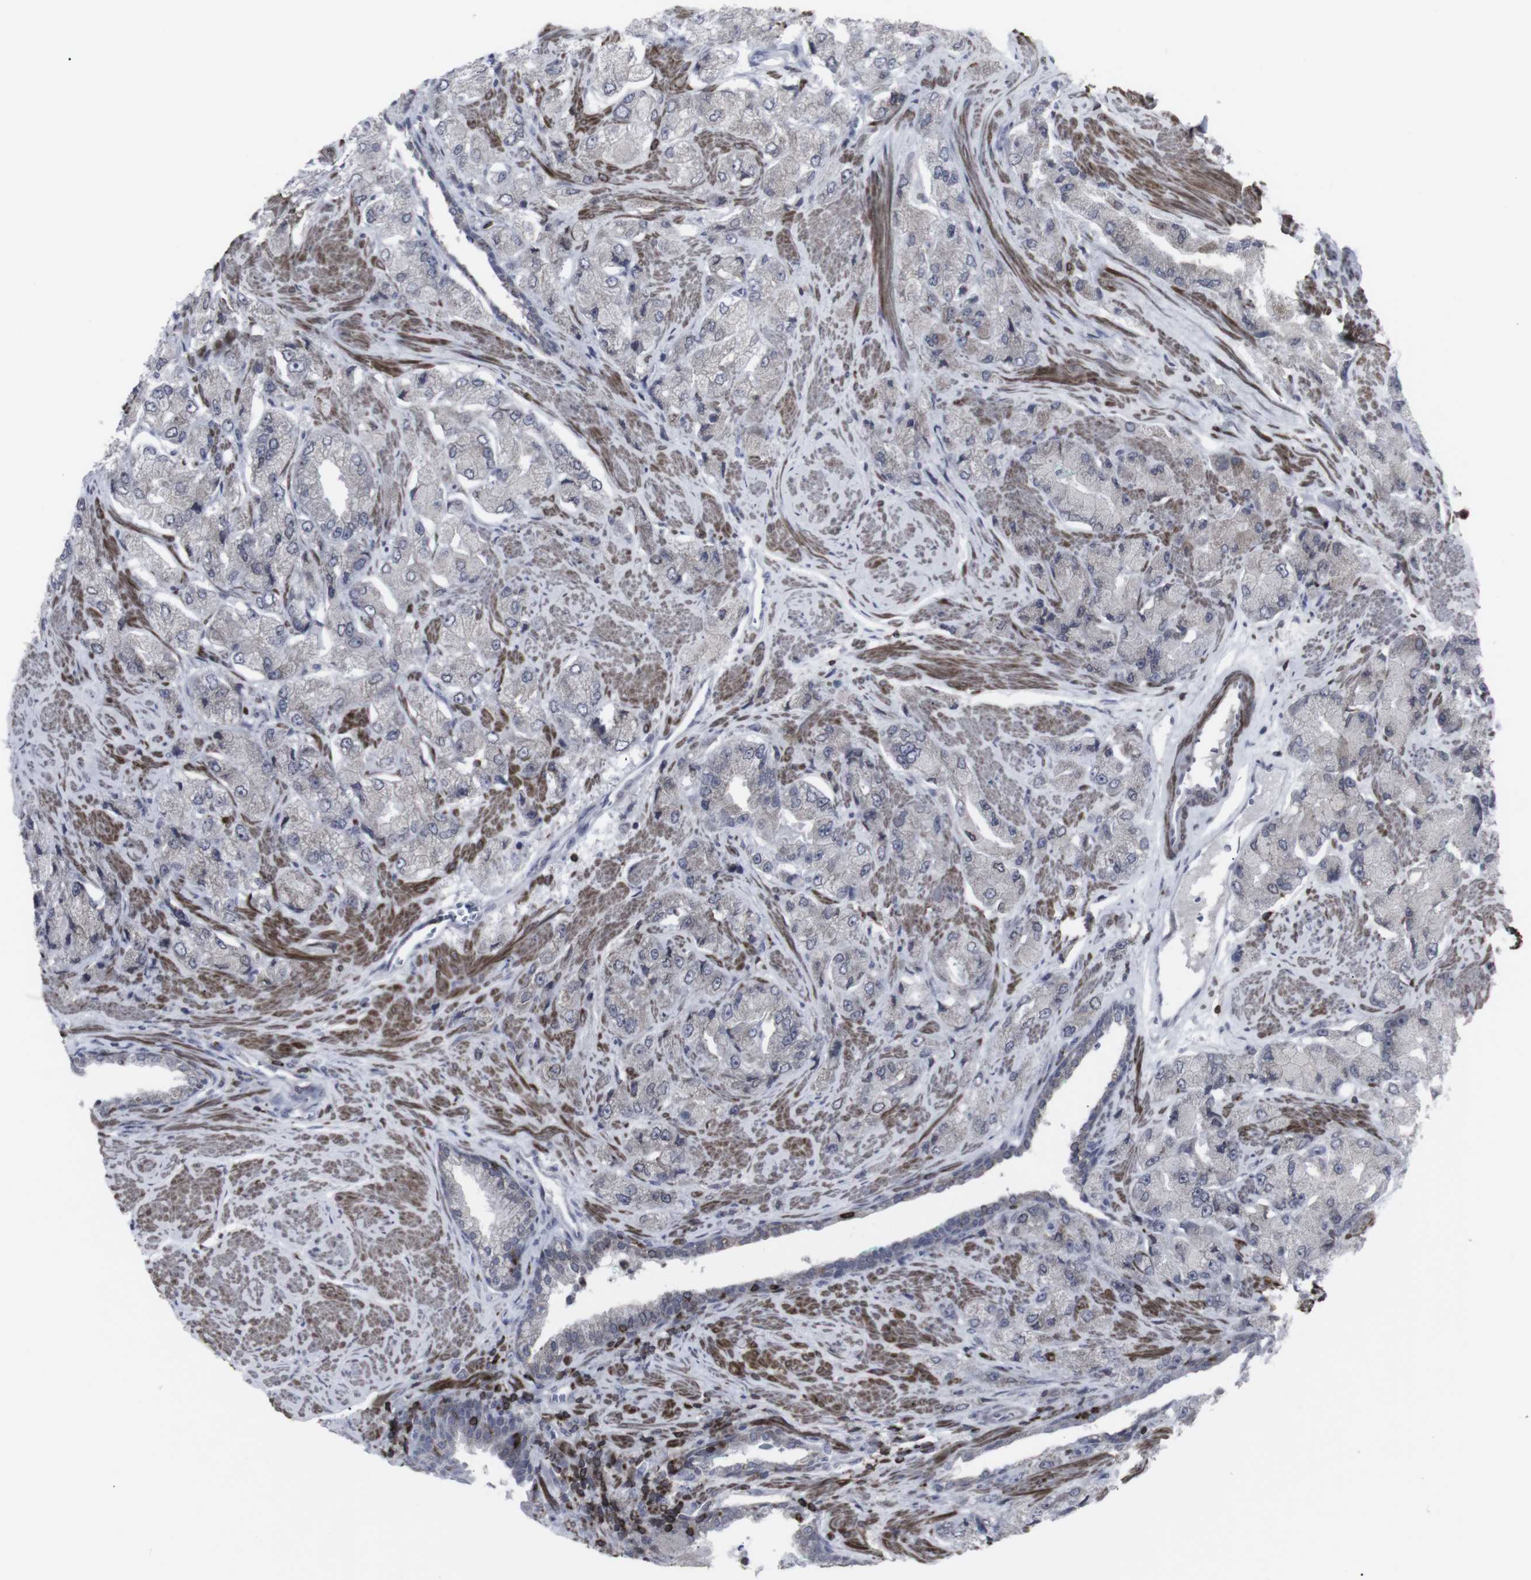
{"staining": {"intensity": "negative", "quantity": "none", "location": "none"}, "tissue": "prostate cancer", "cell_type": "Tumor cells", "image_type": "cancer", "snomed": [{"axis": "morphology", "description": "Adenocarcinoma, High grade"}, {"axis": "topography", "description": "Prostate"}], "caption": "Immunohistochemistry of human prostate high-grade adenocarcinoma reveals no expression in tumor cells.", "gene": "APOBEC2", "patient": {"sex": "male", "age": 58}}